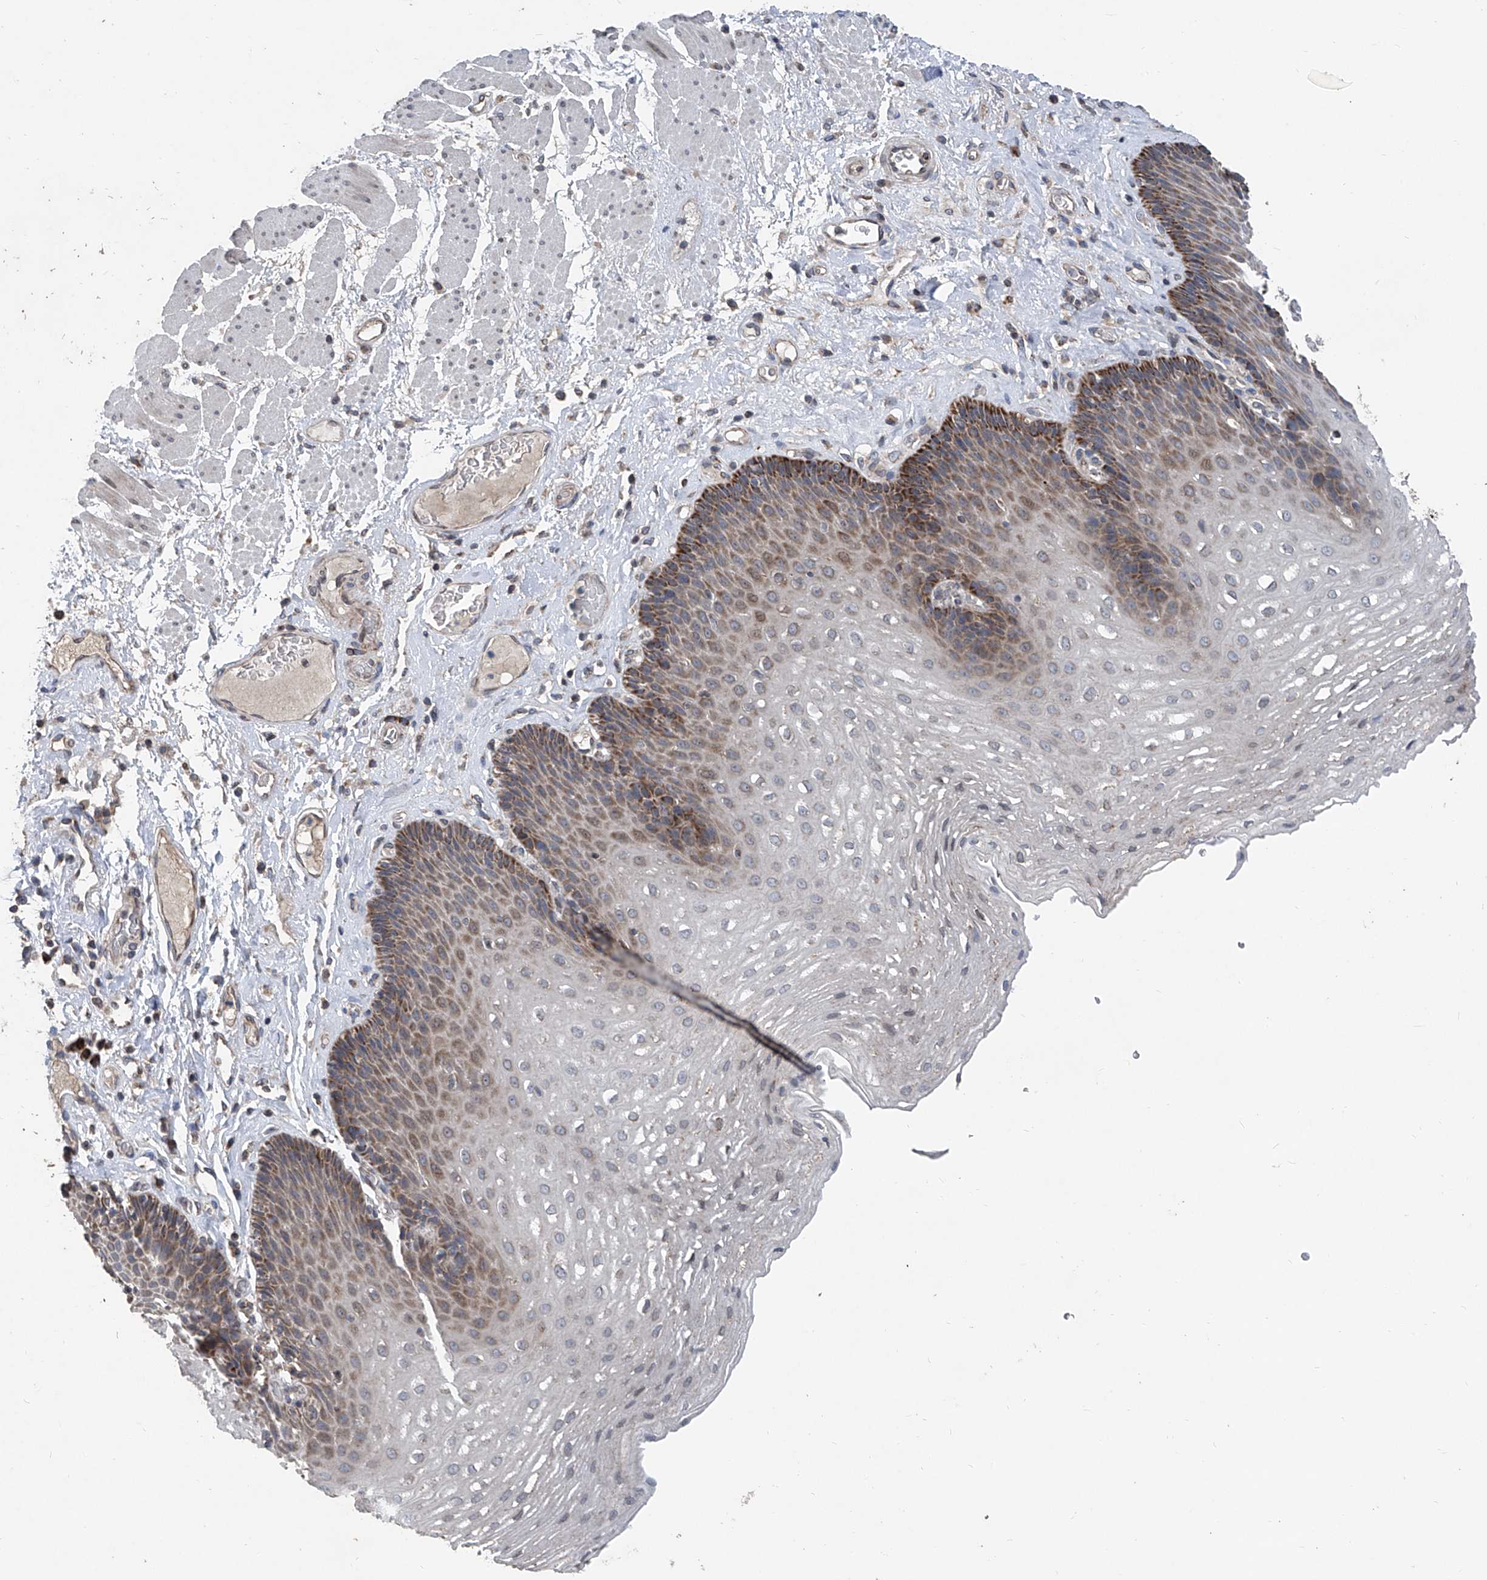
{"staining": {"intensity": "moderate", "quantity": "25%-75%", "location": "cytoplasmic/membranous"}, "tissue": "esophagus", "cell_type": "Squamous epithelial cells", "image_type": "normal", "snomed": [{"axis": "morphology", "description": "Normal tissue, NOS"}, {"axis": "topography", "description": "Esophagus"}], "caption": "This micrograph exhibits IHC staining of normal human esophagus, with medium moderate cytoplasmic/membranous staining in approximately 25%-75% of squamous epithelial cells.", "gene": "BCKDHB", "patient": {"sex": "female", "age": 66}}